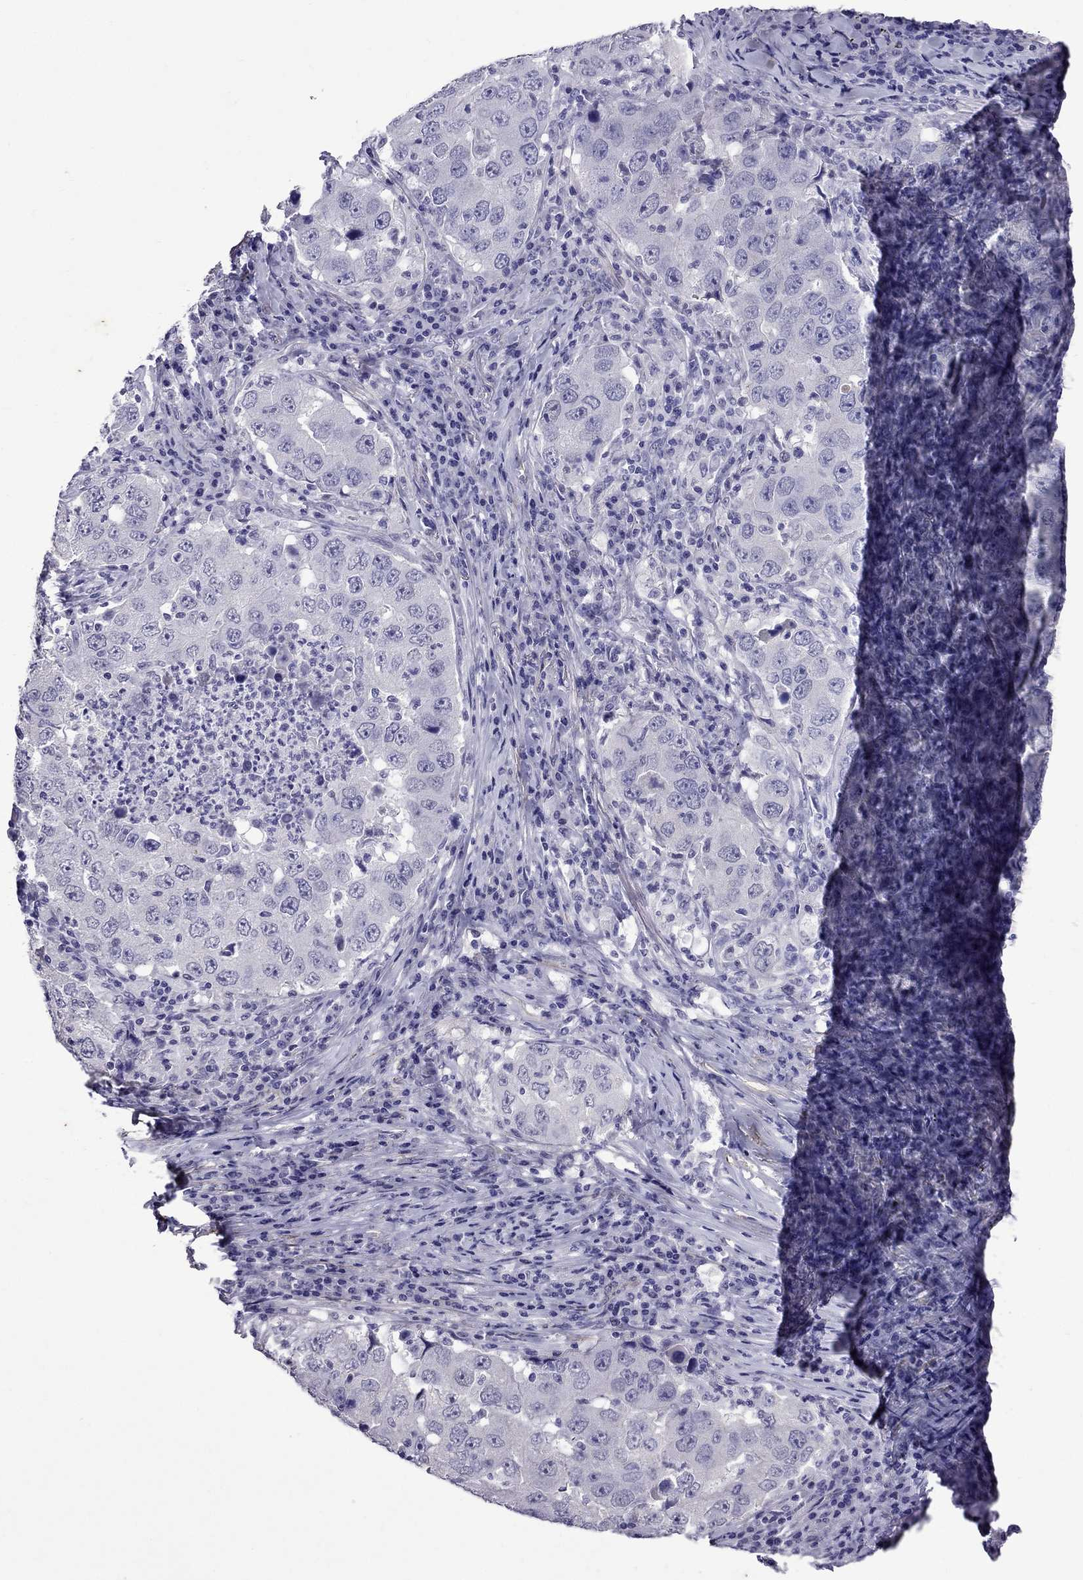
{"staining": {"intensity": "negative", "quantity": "none", "location": "none"}, "tissue": "lung cancer", "cell_type": "Tumor cells", "image_type": "cancer", "snomed": [{"axis": "morphology", "description": "Adenocarcinoma, NOS"}, {"axis": "topography", "description": "Lung"}], "caption": "Immunohistochemistry (IHC) photomicrograph of lung cancer (adenocarcinoma) stained for a protein (brown), which reveals no expression in tumor cells.", "gene": "CHRNA5", "patient": {"sex": "male", "age": 73}}